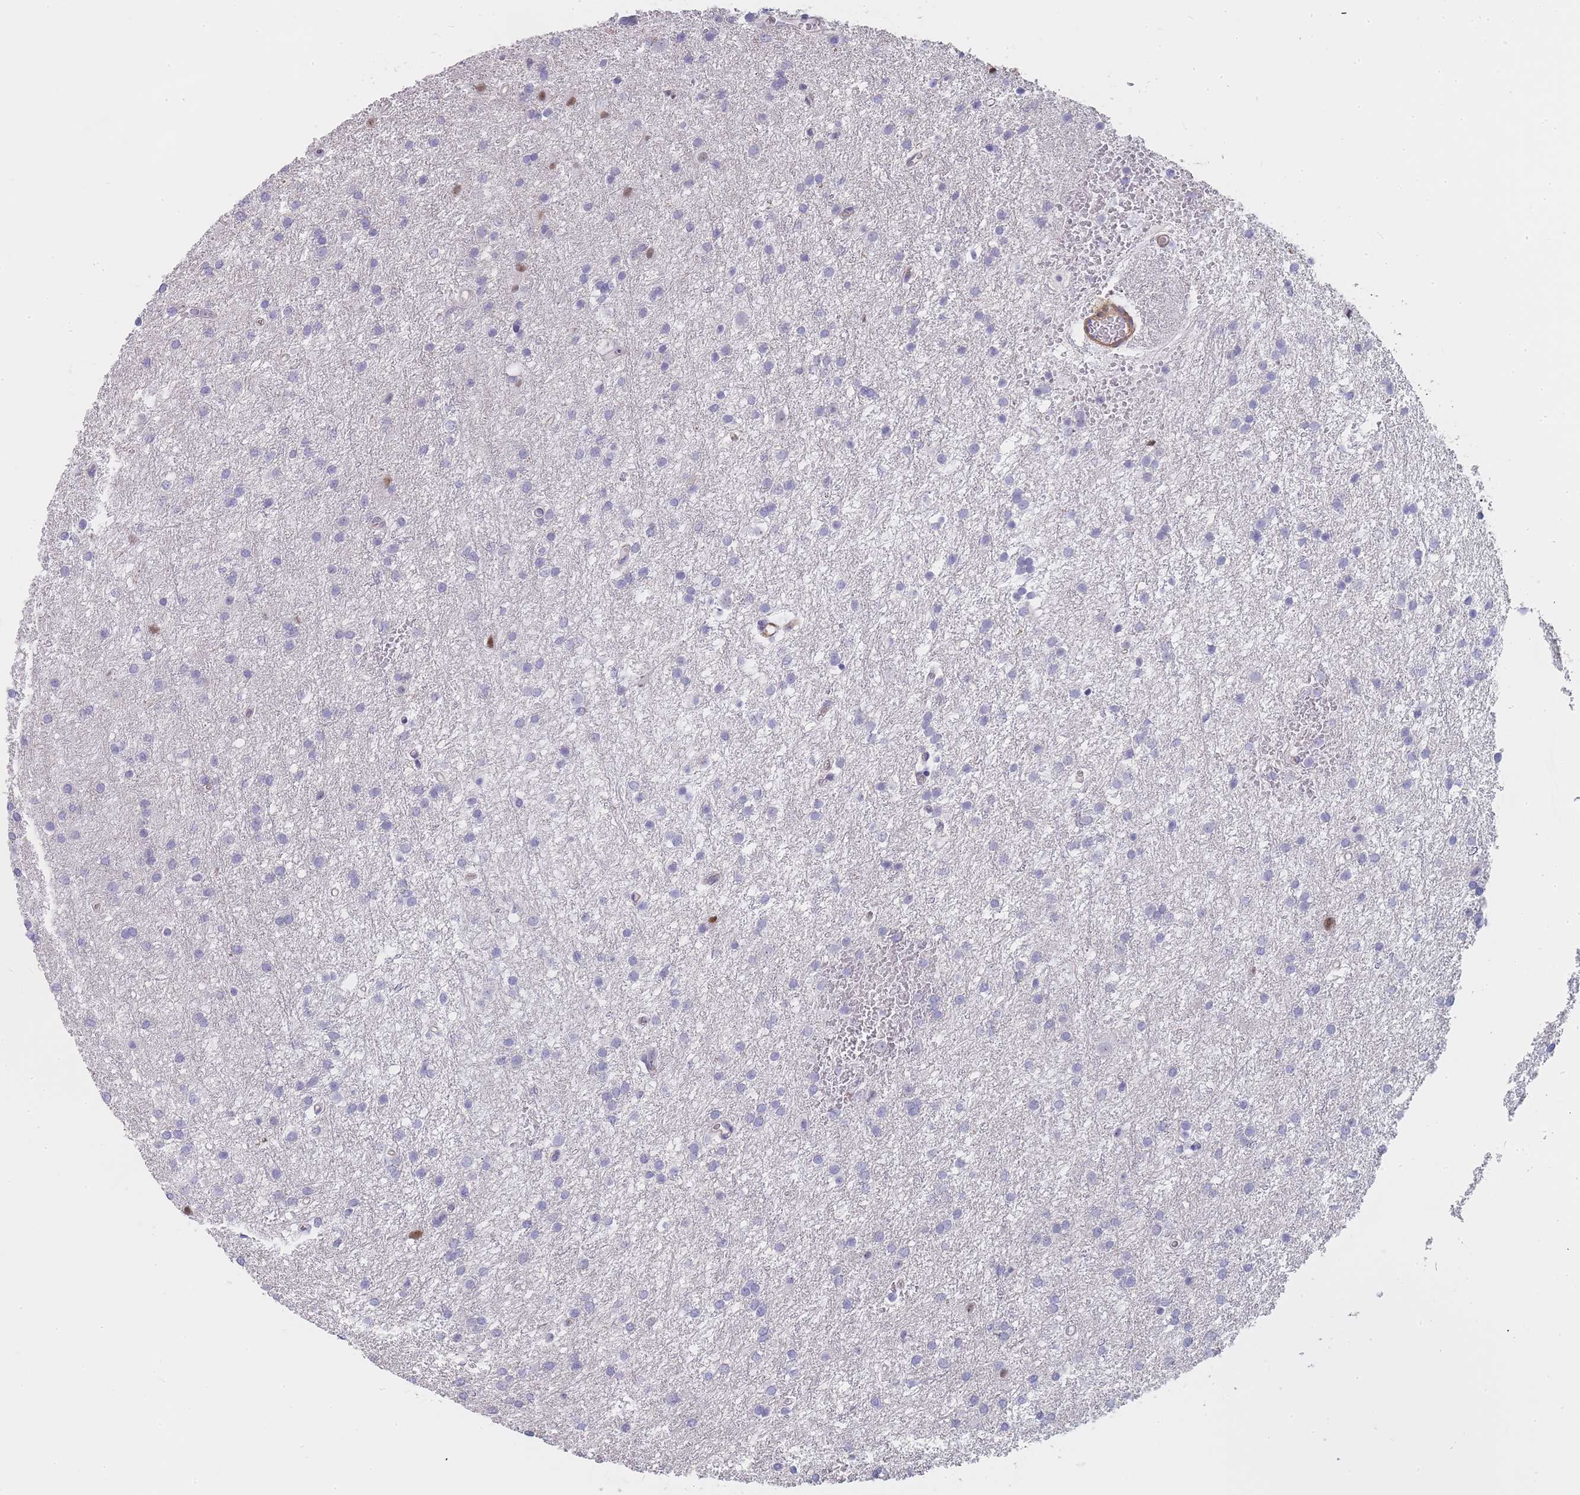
{"staining": {"intensity": "negative", "quantity": "none", "location": "none"}, "tissue": "glioma", "cell_type": "Tumor cells", "image_type": "cancer", "snomed": [{"axis": "morphology", "description": "Glioma, malignant, High grade"}, {"axis": "topography", "description": "Brain"}], "caption": "Immunohistochemistry histopathology image of human high-grade glioma (malignant) stained for a protein (brown), which displays no positivity in tumor cells. The staining is performed using DAB (3,3'-diaminobenzidine) brown chromogen with nuclei counter-stained in using hematoxylin.", "gene": "NOP14", "patient": {"sex": "female", "age": 50}}